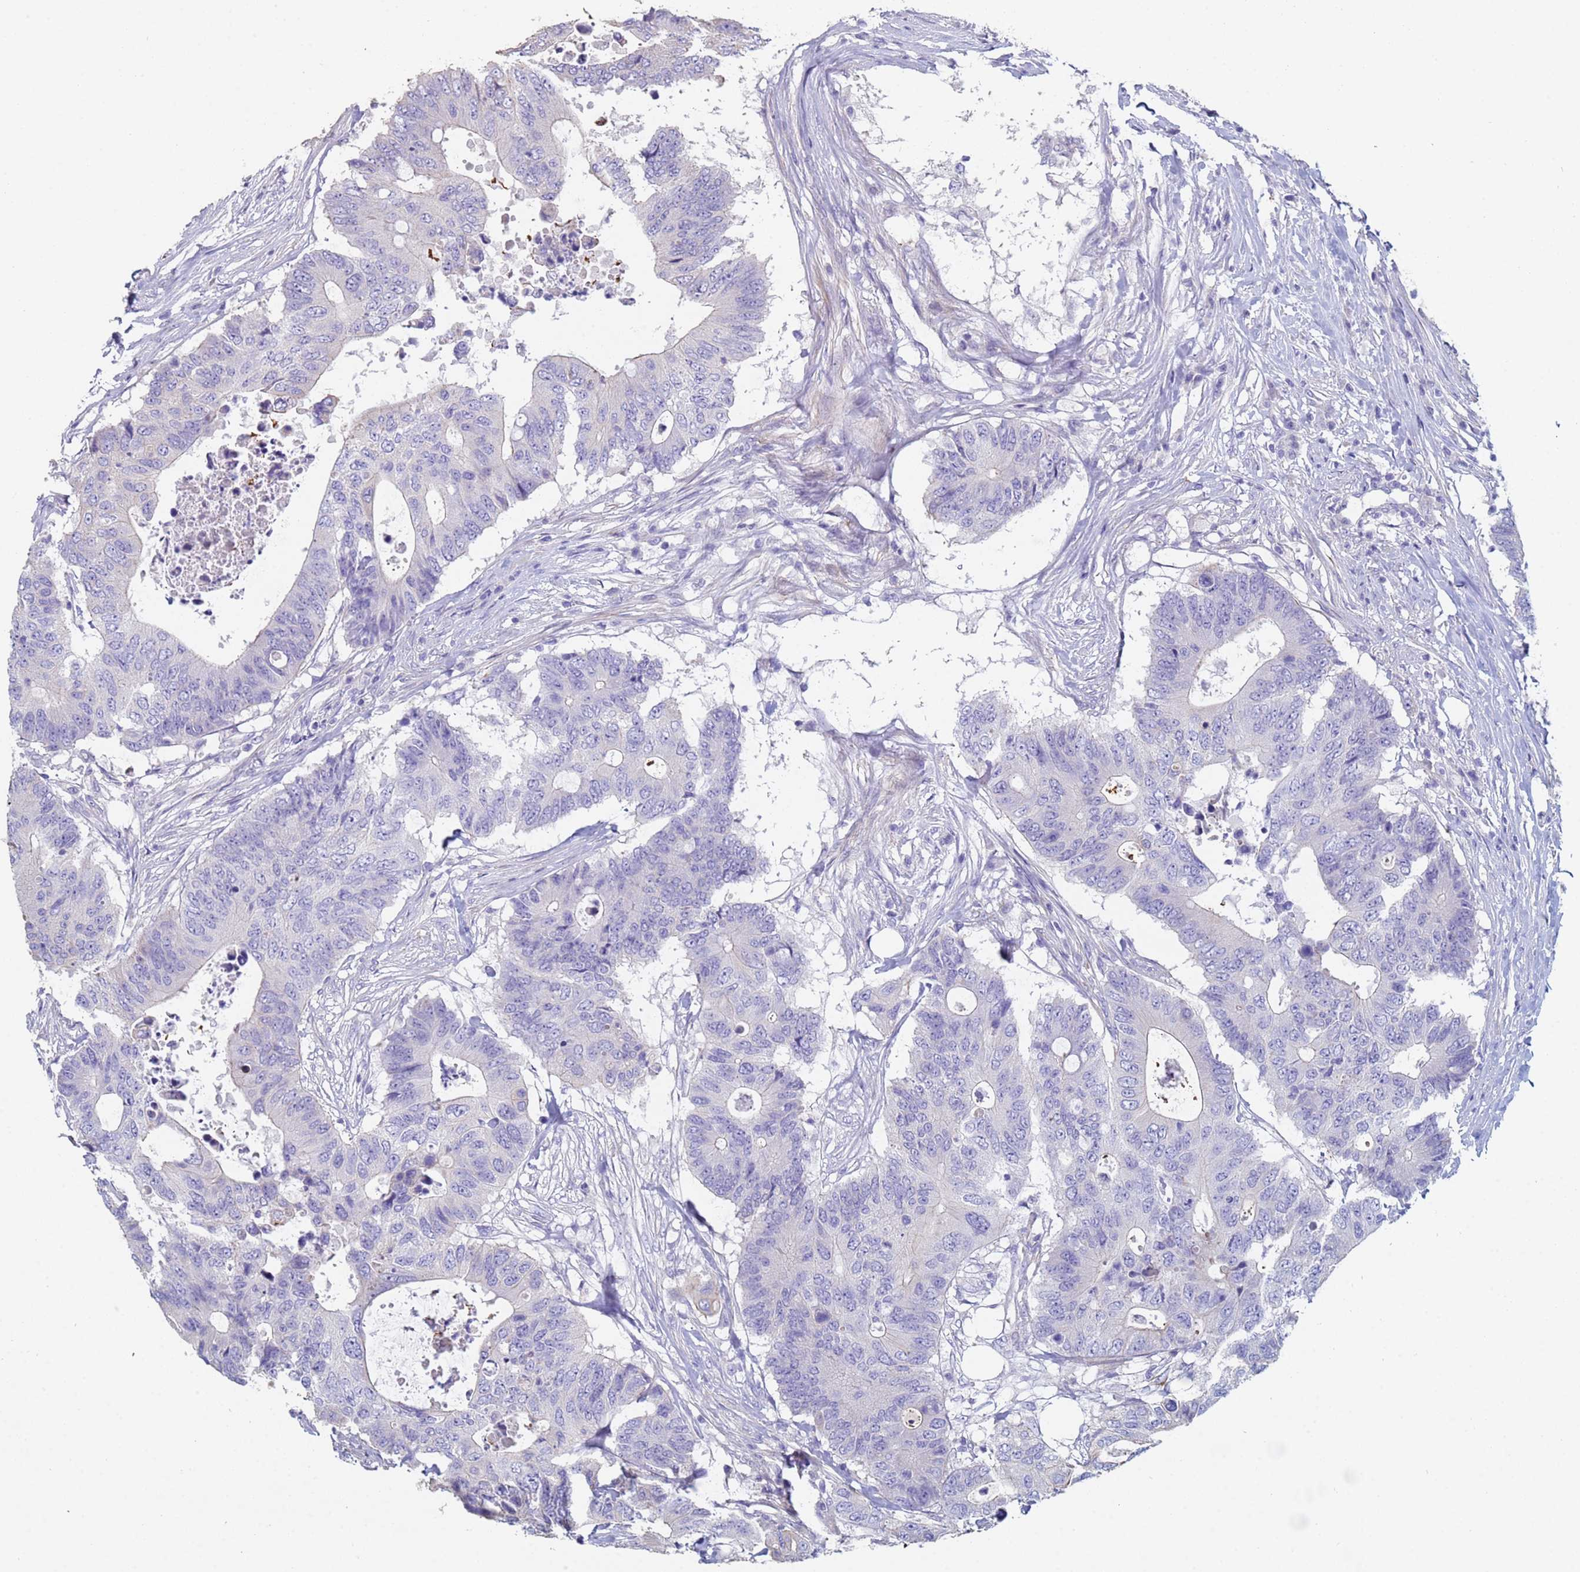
{"staining": {"intensity": "negative", "quantity": "none", "location": "none"}, "tissue": "colorectal cancer", "cell_type": "Tumor cells", "image_type": "cancer", "snomed": [{"axis": "morphology", "description": "Adenocarcinoma, NOS"}, {"axis": "topography", "description": "Colon"}], "caption": "Tumor cells show no significant expression in colorectal cancer.", "gene": "ABCA8", "patient": {"sex": "male", "age": 71}}